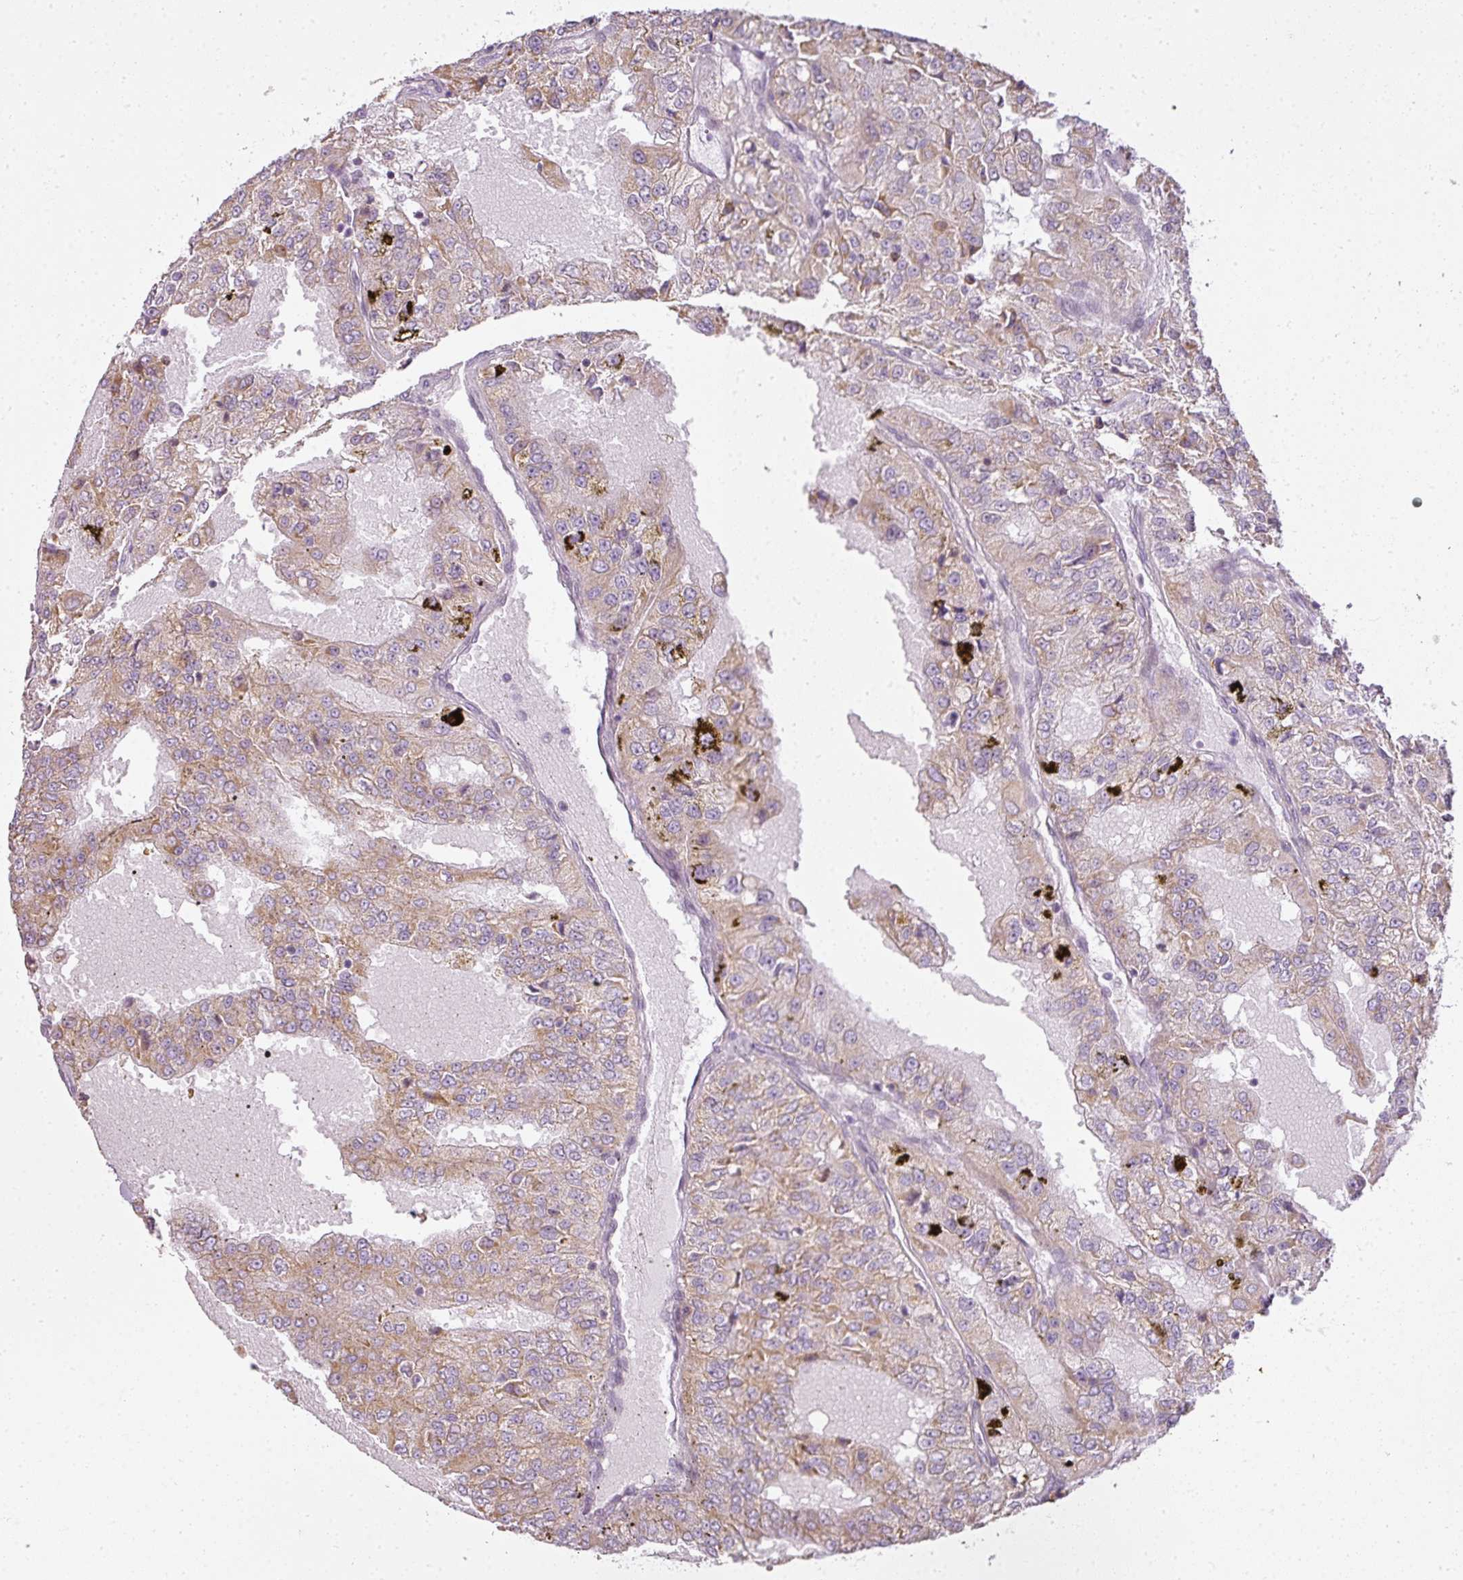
{"staining": {"intensity": "weak", "quantity": ">75%", "location": "cytoplasmic/membranous"}, "tissue": "renal cancer", "cell_type": "Tumor cells", "image_type": "cancer", "snomed": [{"axis": "morphology", "description": "Adenocarcinoma, NOS"}, {"axis": "topography", "description": "Kidney"}], "caption": "Protein expression analysis of renal cancer (adenocarcinoma) reveals weak cytoplasmic/membranous staining in about >75% of tumor cells.", "gene": "LY75", "patient": {"sex": "female", "age": 63}}